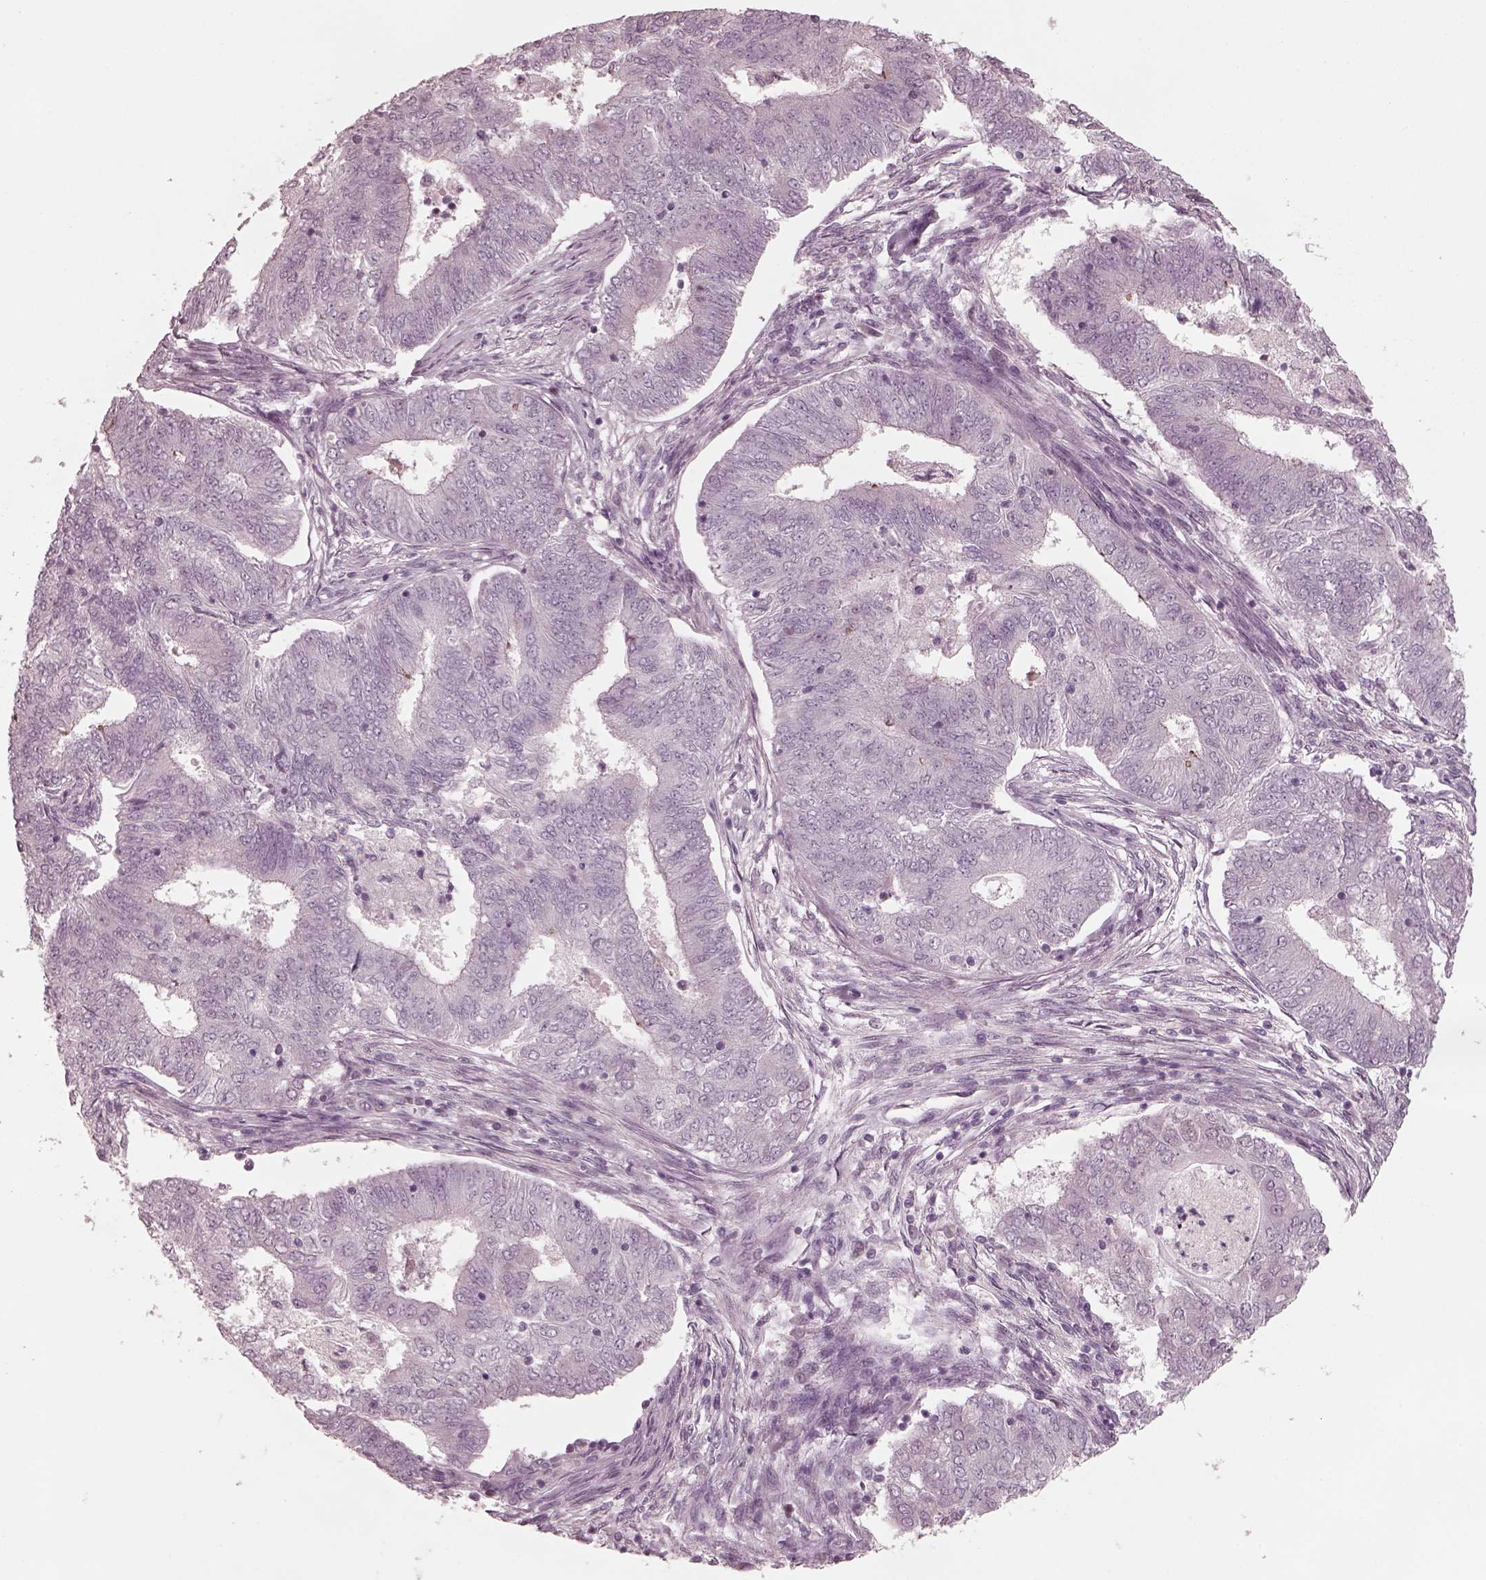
{"staining": {"intensity": "negative", "quantity": "none", "location": "none"}, "tissue": "endometrial cancer", "cell_type": "Tumor cells", "image_type": "cancer", "snomed": [{"axis": "morphology", "description": "Adenocarcinoma, NOS"}, {"axis": "topography", "description": "Endometrium"}], "caption": "Immunohistochemistry (IHC) of human endometrial cancer (adenocarcinoma) displays no positivity in tumor cells.", "gene": "SAXO1", "patient": {"sex": "female", "age": 62}}